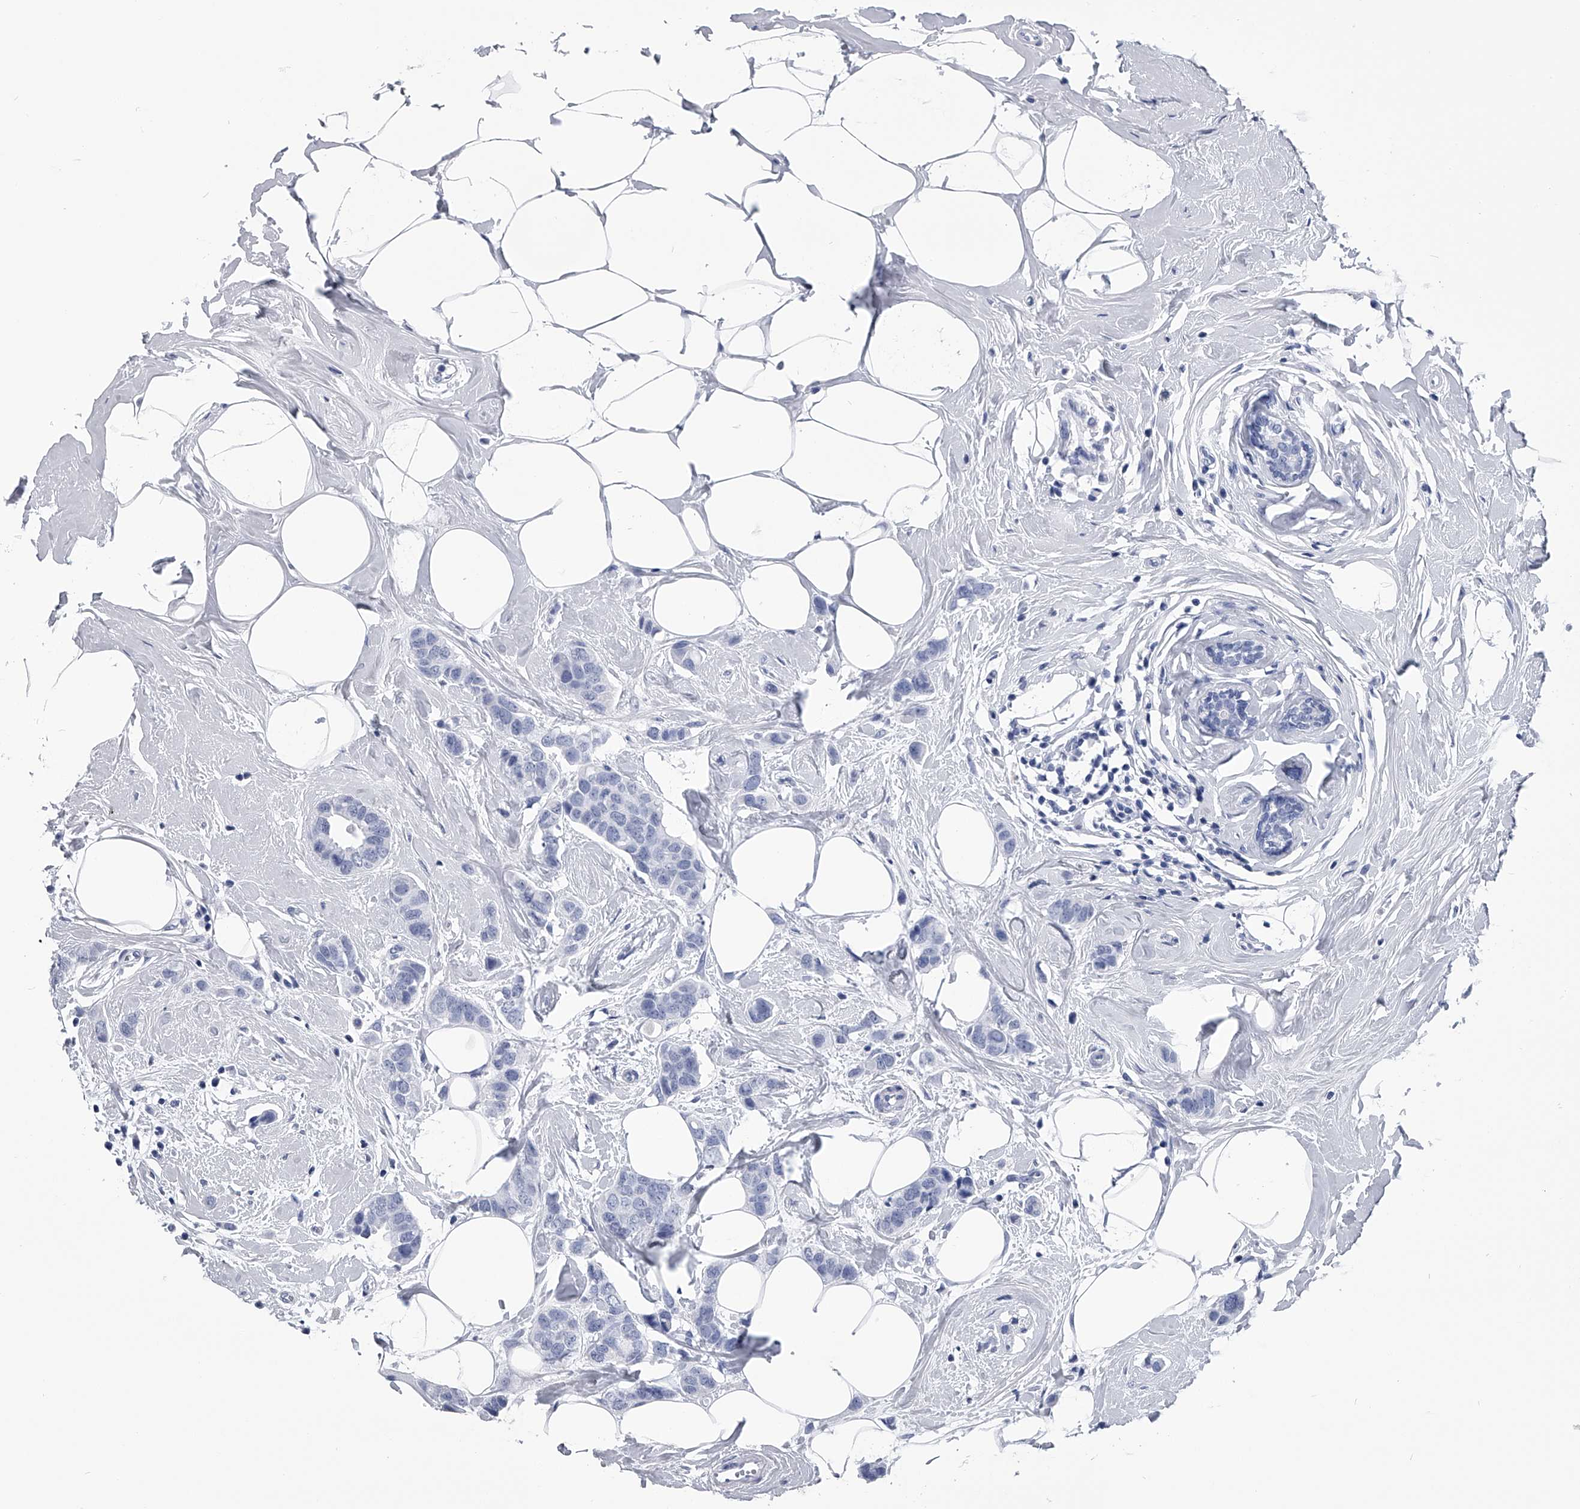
{"staining": {"intensity": "negative", "quantity": "none", "location": "none"}, "tissue": "breast cancer", "cell_type": "Tumor cells", "image_type": "cancer", "snomed": [{"axis": "morphology", "description": "Normal tissue, NOS"}, {"axis": "morphology", "description": "Duct carcinoma"}, {"axis": "topography", "description": "Breast"}], "caption": "IHC micrograph of neoplastic tissue: human intraductal carcinoma (breast) stained with DAB reveals no significant protein positivity in tumor cells.", "gene": "PDXK", "patient": {"sex": "female", "age": 50}}